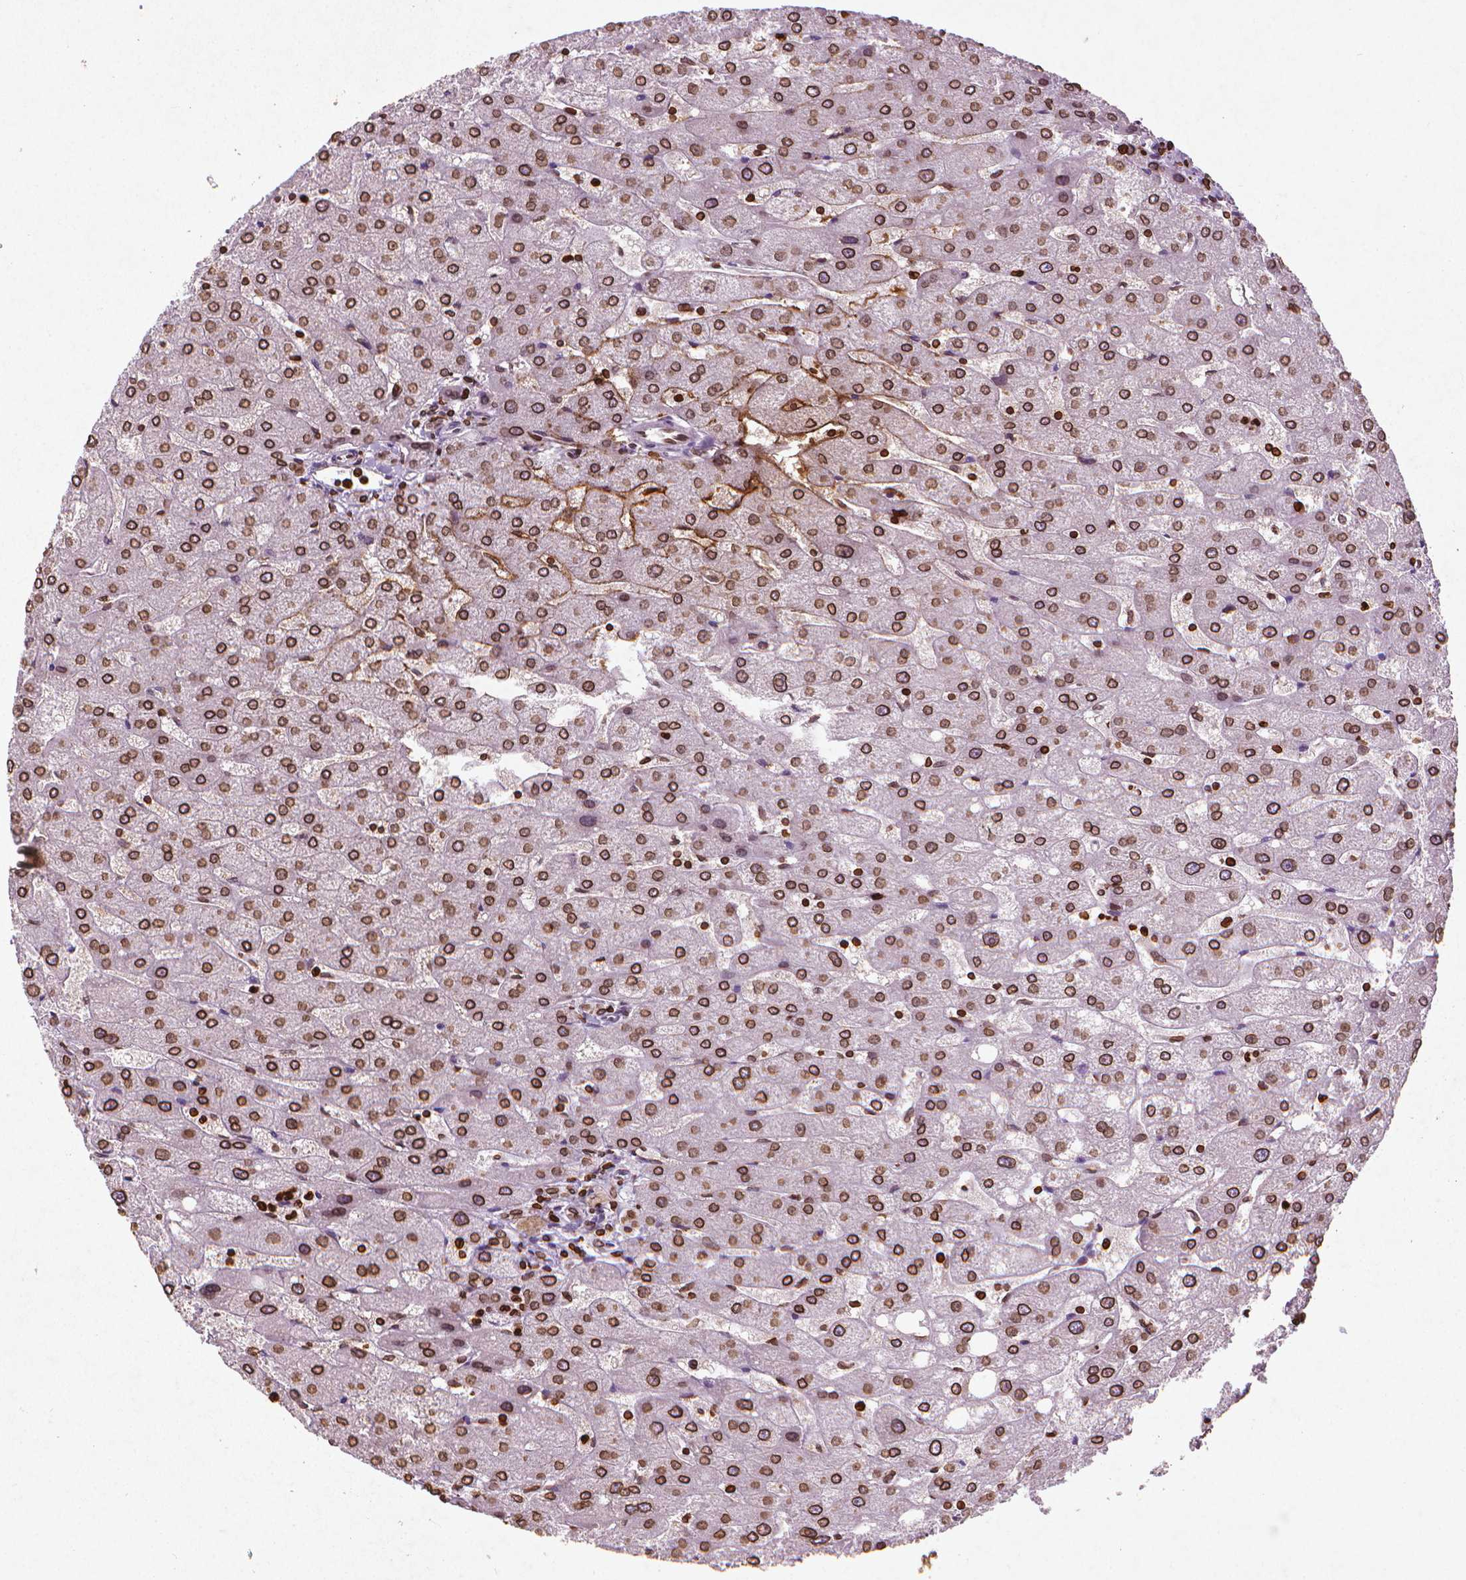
{"staining": {"intensity": "moderate", "quantity": ">75%", "location": "cytoplasmic/membranous,nuclear"}, "tissue": "liver", "cell_type": "Cholangiocytes", "image_type": "normal", "snomed": [{"axis": "morphology", "description": "Normal tissue, NOS"}, {"axis": "topography", "description": "Liver"}], "caption": "Immunohistochemistry (IHC) photomicrograph of unremarkable liver: human liver stained using immunohistochemistry demonstrates medium levels of moderate protein expression localized specifically in the cytoplasmic/membranous,nuclear of cholangiocytes, appearing as a cytoplasmic/membranous,nuclear brown color.", "gene": "LMNB1", "patient": {"sex": "male", "age": 67}}